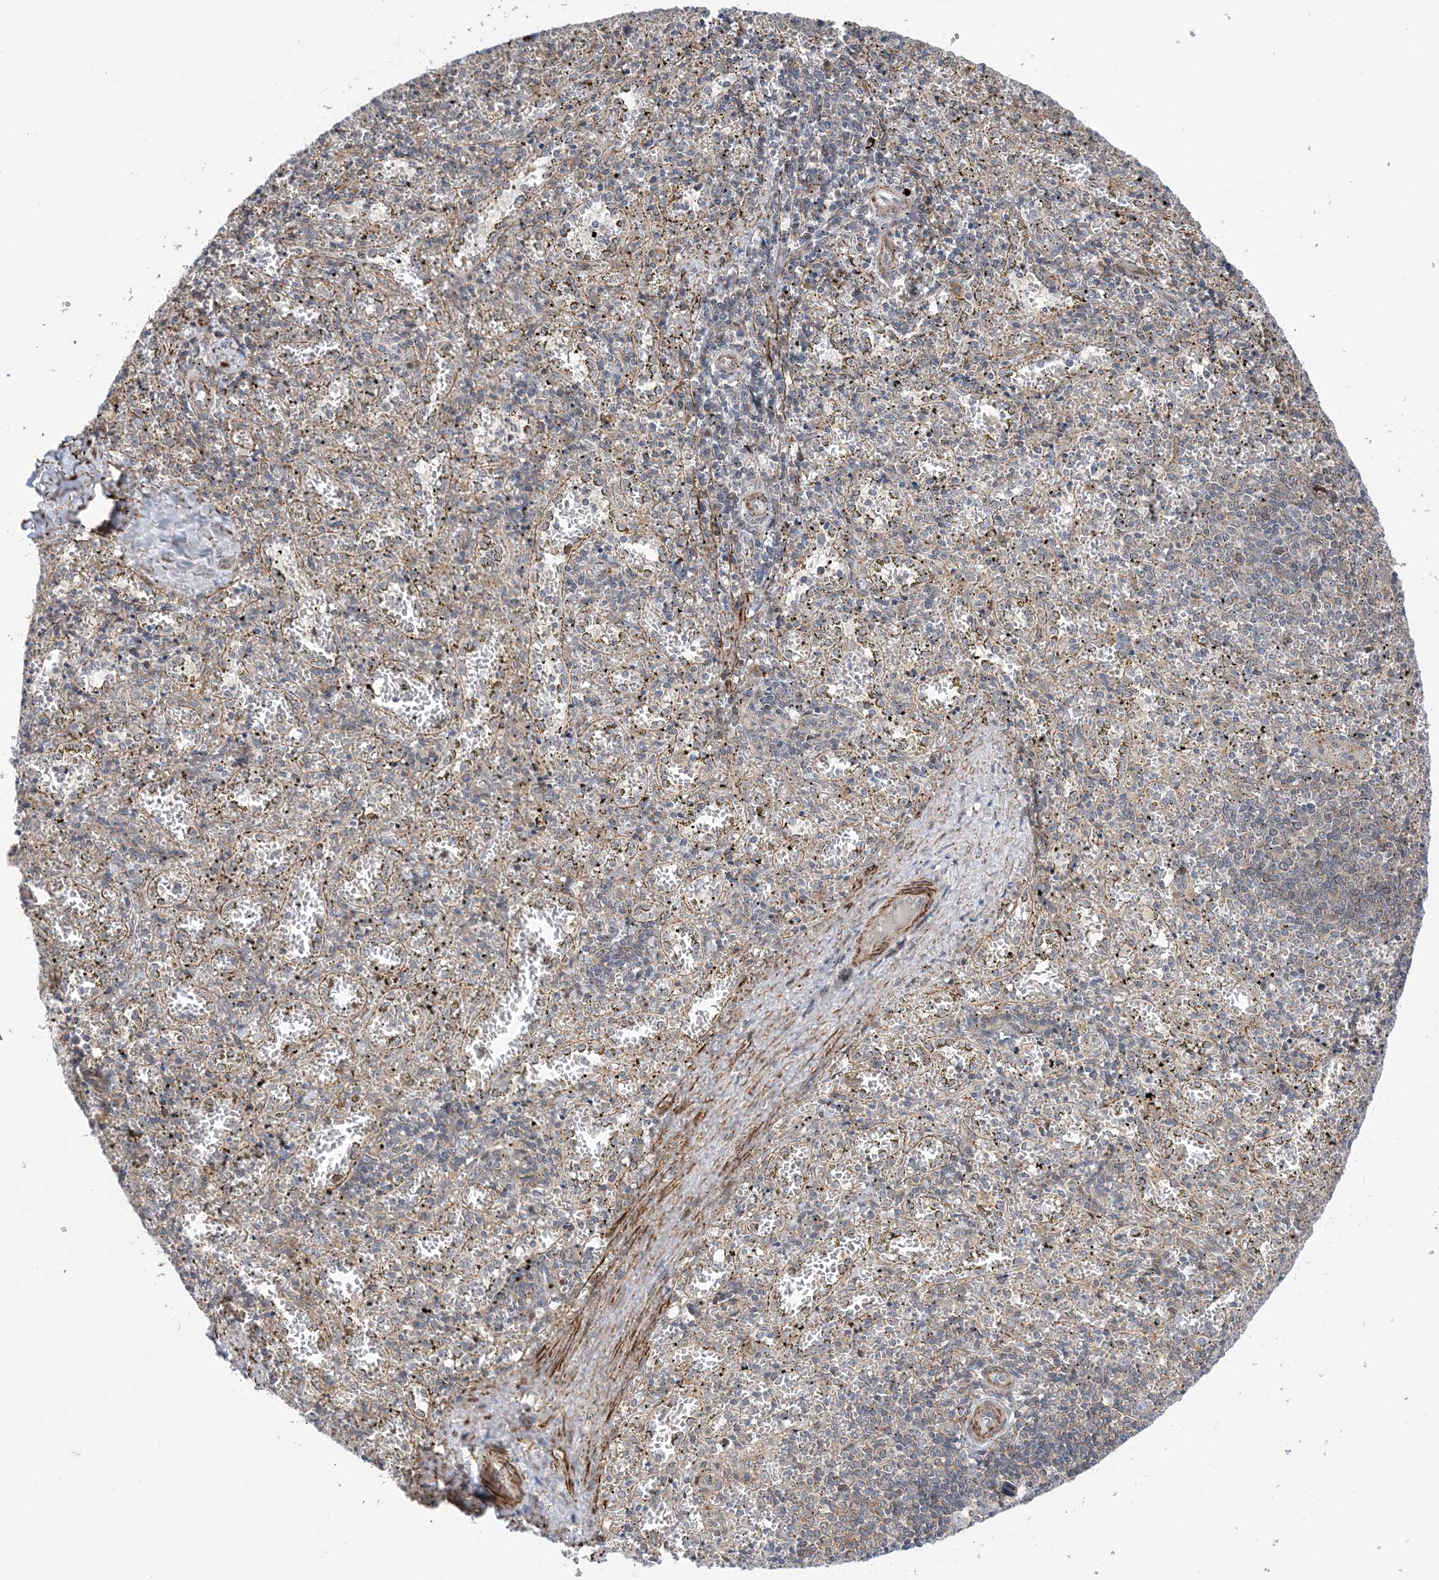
{"staining": {"intensity": "negative", "quantity": "none", "location": "none"}, "tissue": "spleen", "cell_type": "Cells in red pulp", "image_type": "normal", "snomed": [{"axis": "morphology", "description": "Normal tissue, NOS"}, {"axis": "topography", "description": "Spleen"}], "caption": "Immunohistochemistry micrograph of unremarkable human spleen stained for a protein (brown), which reveals no positivity in cells in red pulp.", "gene": "ZNF8", "patient": {"sex": "male", "age": 11}}